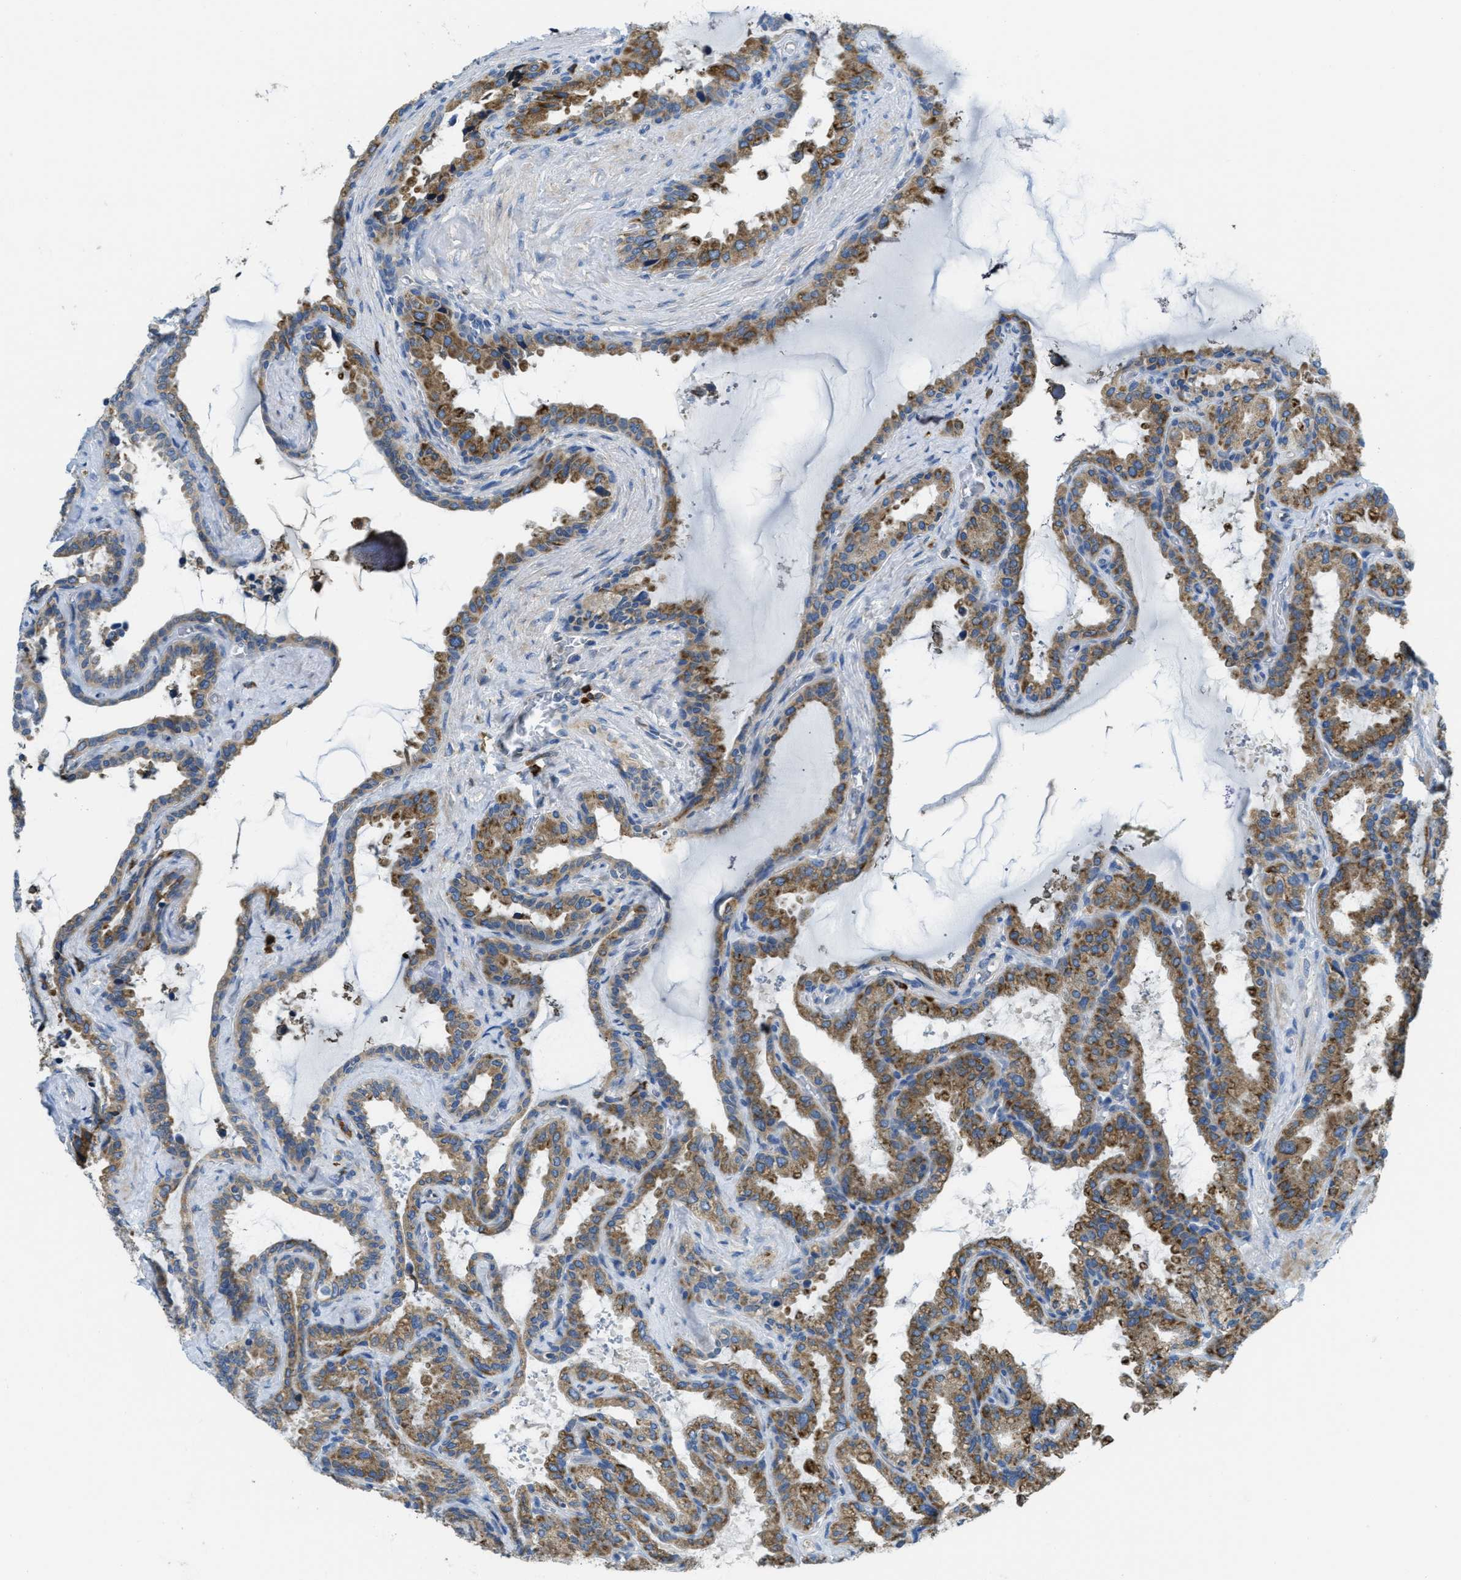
{"staining": {"intensity": "moderate", "quantity": ">75%", "location": "cytoplasmic/membranous"}, "tissue": "seminal vesicle", "cell_type": "Glandular cells", "image_type": "normal", "snomed": [{"axis": "morphology", "description": "Normal tissue, NOS"}, {"axis": "topography", "description": "Seminal veicle"}], "caption": "An immunohistochemistry histopathology image of benign tissue is shown. Protein staining in brown shows moderate cytoplasmic/membranous positivity in seminal vesicle within glandular cells. Using DAB (3,3'-diaminobenzidine) (brown) and hematoxylin (blue) stains, captured at high magnification using brightfield microscopy.", "gene": "SSR1", "patient": {"sex": "male", "age": 46}}